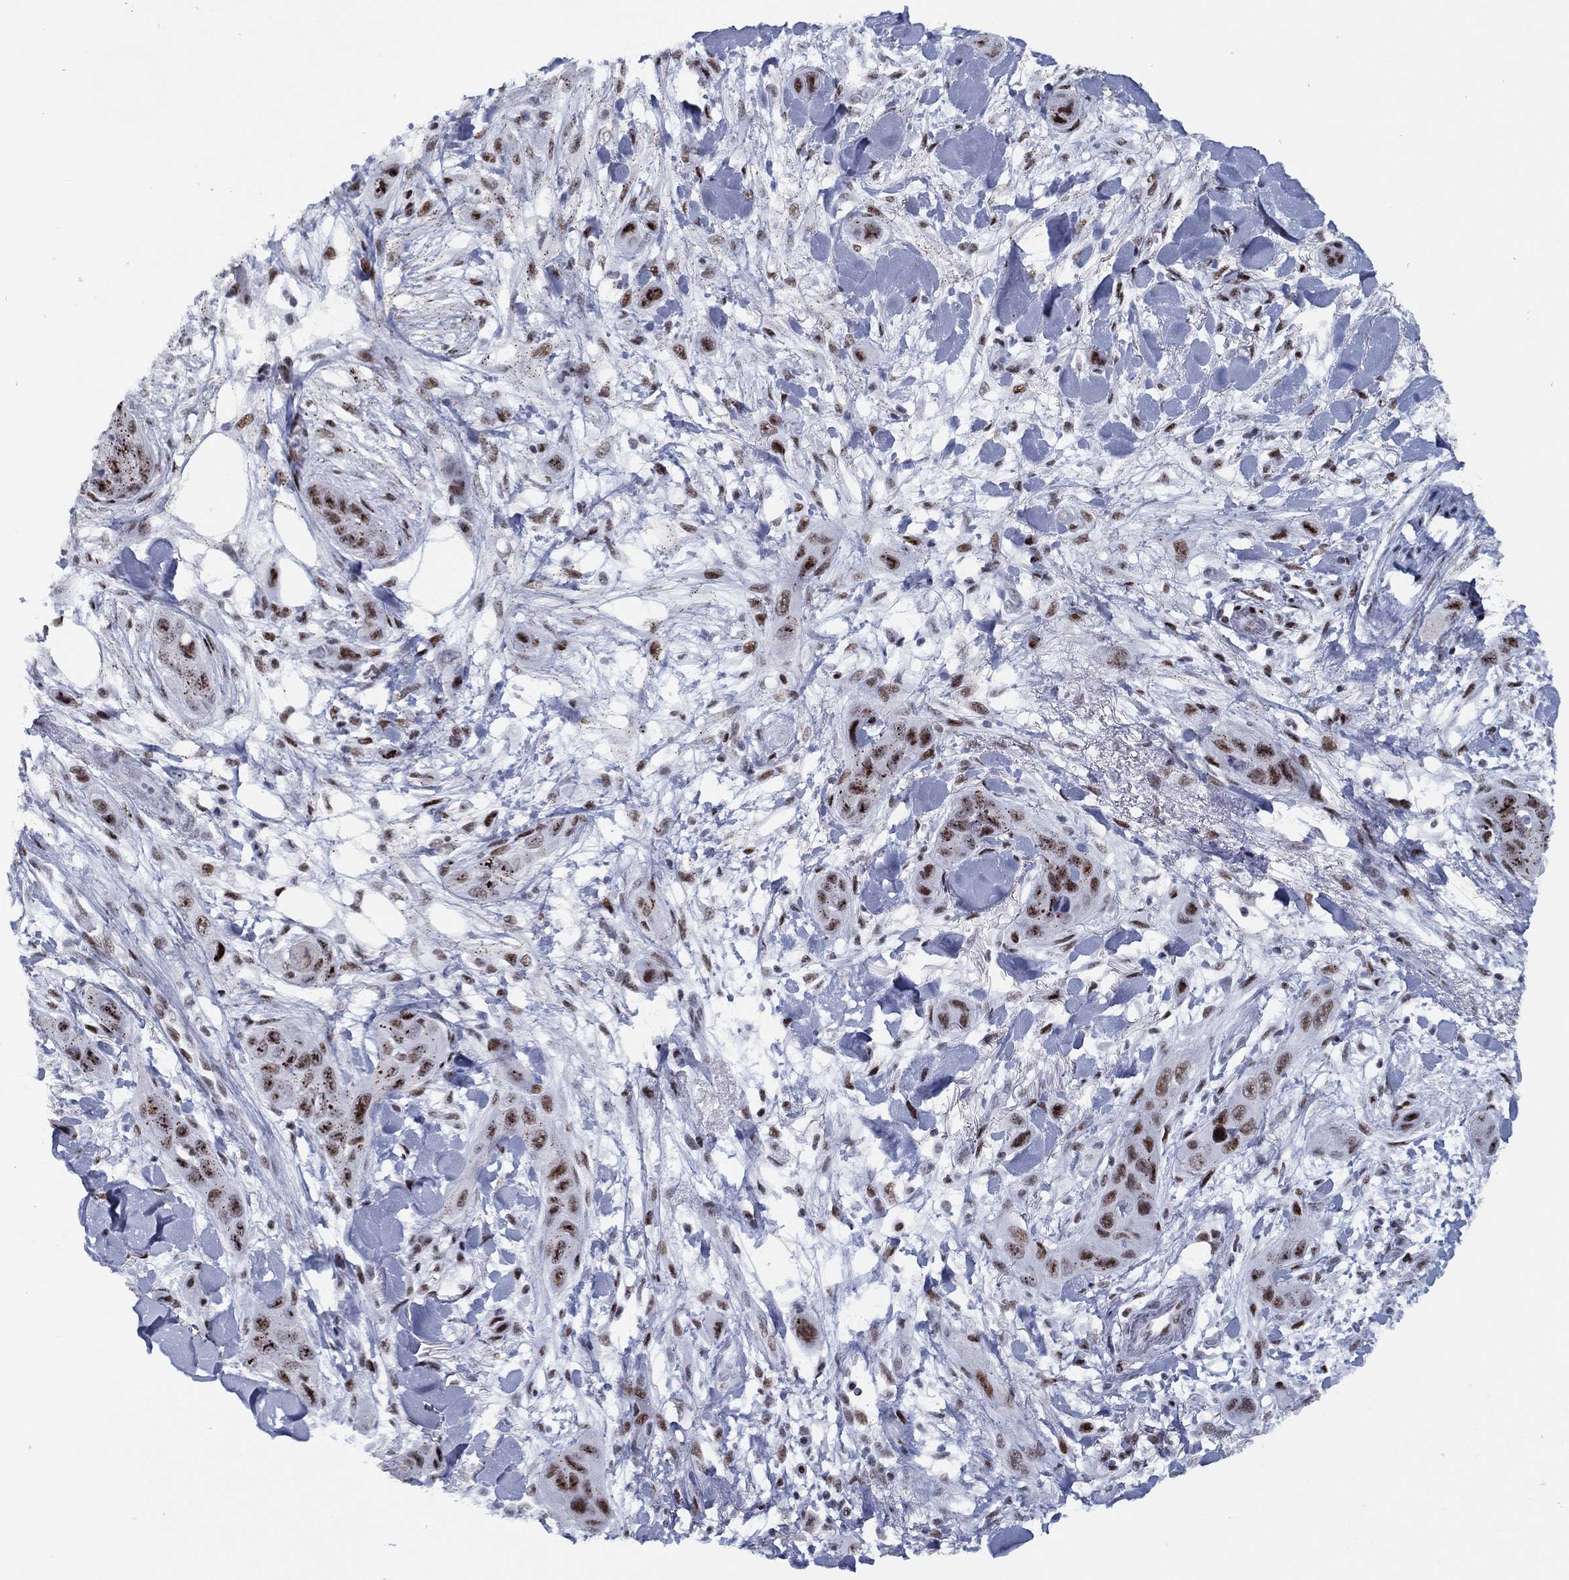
{"staining": {"intensity": "strong", "quantity": "25%-75%", "location": "nuclear"}, "tissue": "skin cancer", "cell_type": "Tumor cells", "image_type": "cancer", "snomed": [{"axis": "morphology", "description": "Squamous cell carcinoma, NOS"}, {"axis": "topography", "description": "Skin"}], "caption": "A brown stain labels strong nuclear expression of a protein in skin cancer (squamous cell carcinoma) tumor cells.", "gene": "CYB561D2", "patient": {"sex": "male", "age": 78}}